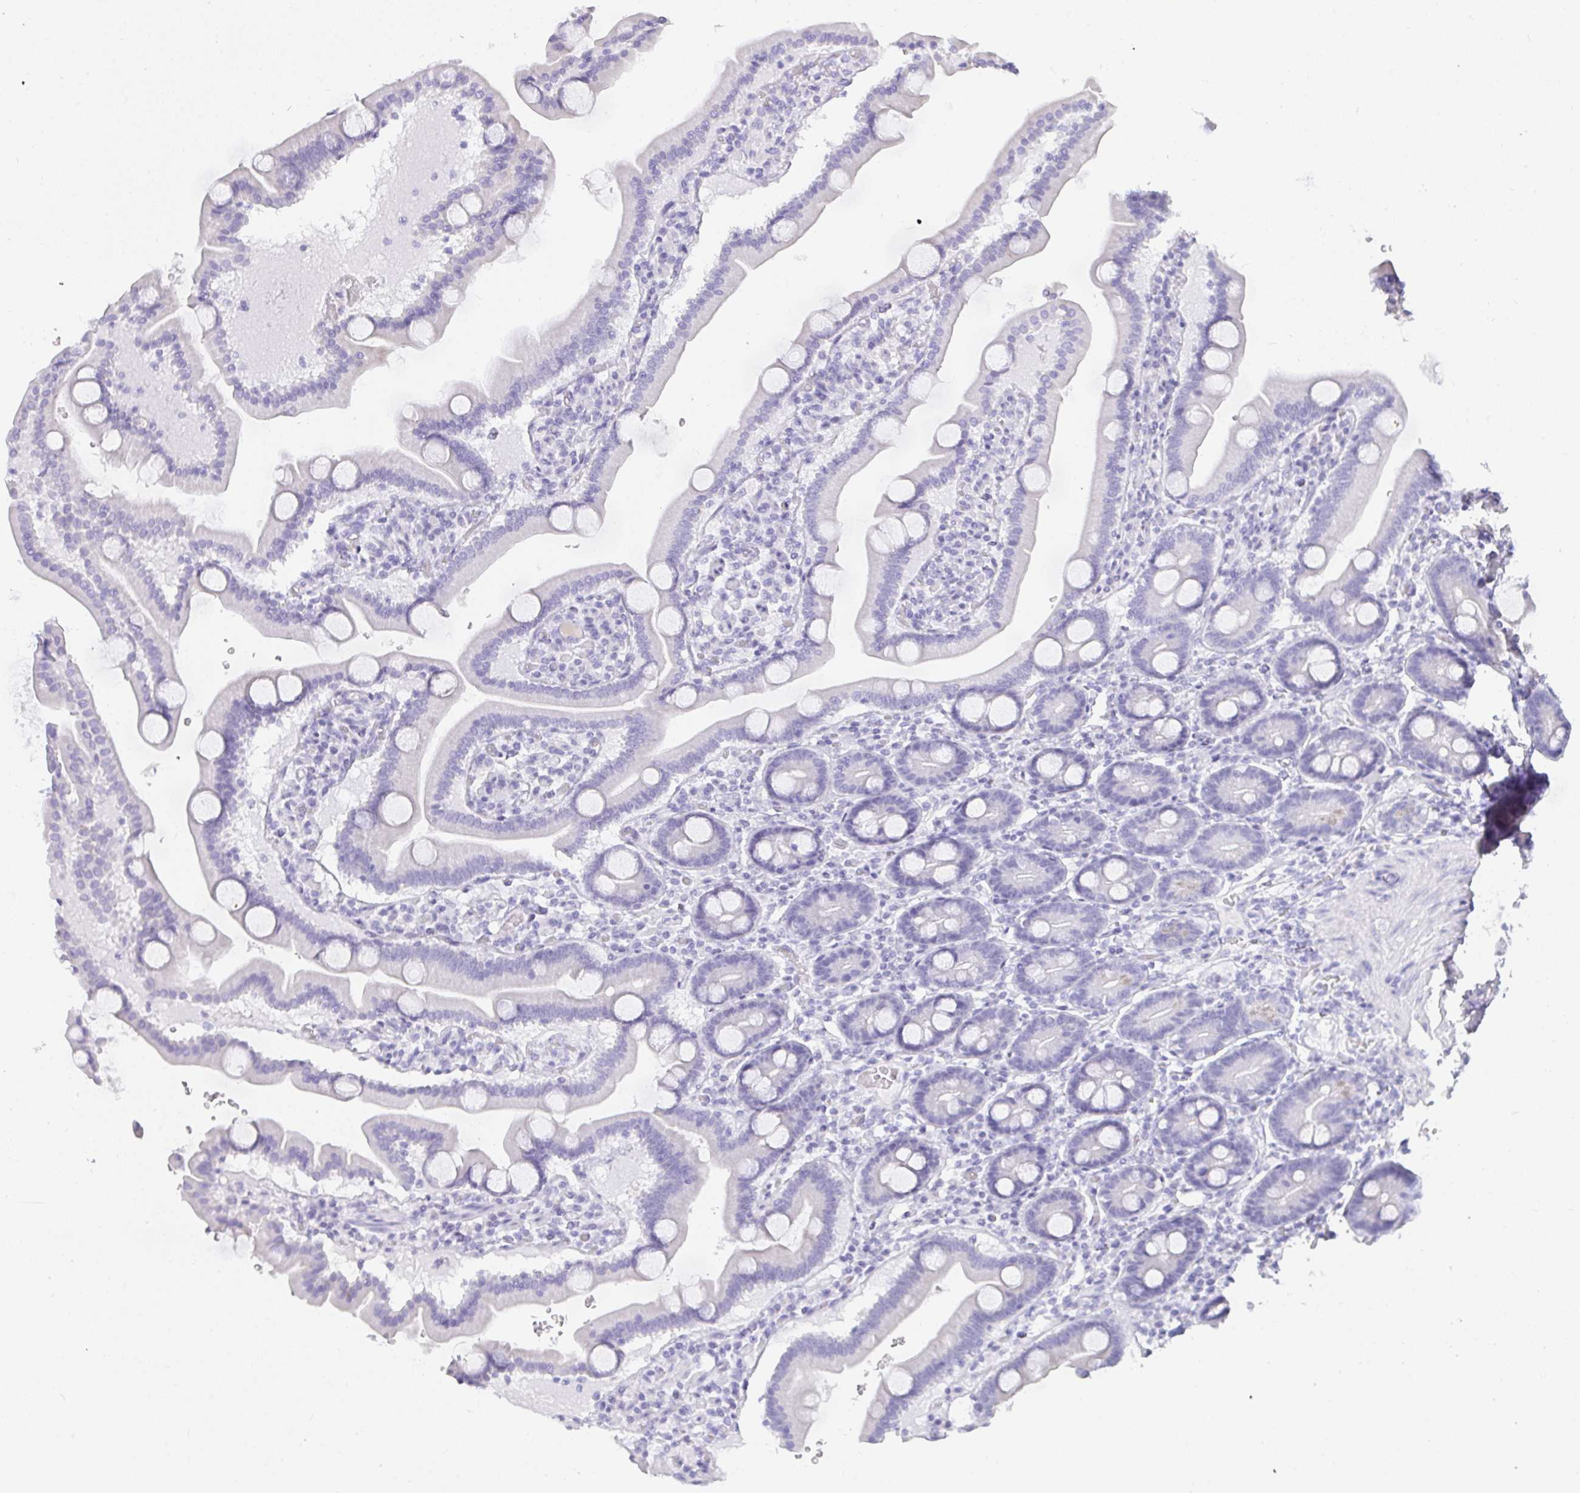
{"staining": {"intensity": "negative", "quantity": "none", "location": "none"}, "tissue": "duodenum", "cell_type": "Glandular cells", "image_type": "normal", "snomed": [{"axis": "morphology", "description": "Normal tissue, NOS"}, {"axis": "topography", "description": "Duodenum"}], "caption": "High power microscopy photomicrograph of an immunohistochemistry image of normal duodenum, revealing no significant positivity in glandular cells.", "gene": "OR5J2", "patient": {"sex": "male", "age": 55}}